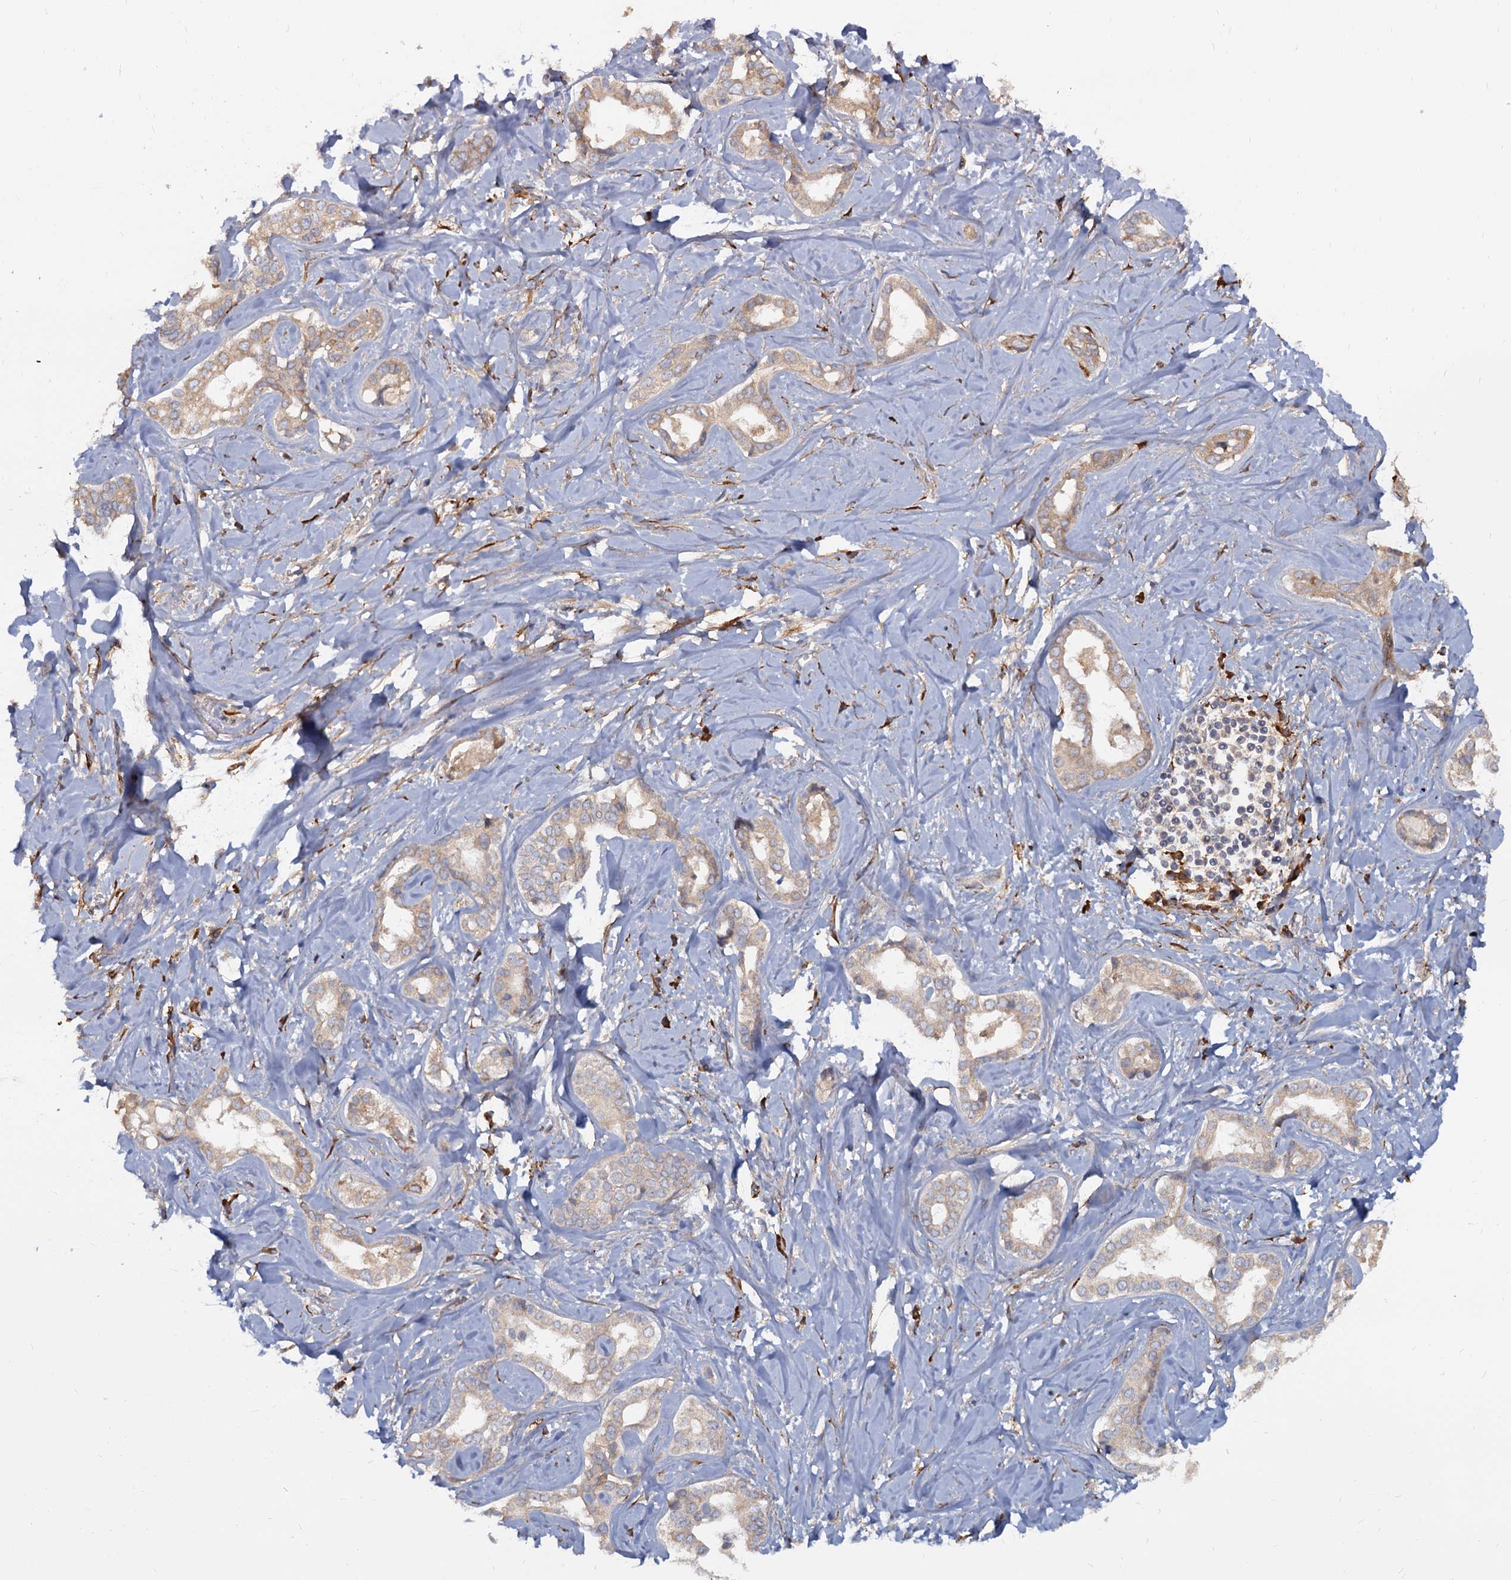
{"staining": {"intensity": "weak", "quantity": "25%-75%", "location": "cytoplasmic/membranous"}, "tissue": "liver cancer", "cell_type": "Tumor cells", "image_type": "cancer", "snomed": [{"axis": "morphology", "description": "Cholangiocarcinoma"}, {"axis": "topography", "description": "Liver"}], "caption": "Protein staining of liver cancer (cholangiocarcinoma) tissue exhibits weak cytoplasmic/membranous positivity in approximately 25%-75% of tumor cells. Using DAB (brown) and hematoxylin (blue) stains, captured at high magnification using brightfield microscopy.", "gene": "LRRC51", "patient": {"sex": "female", "age": 77}}